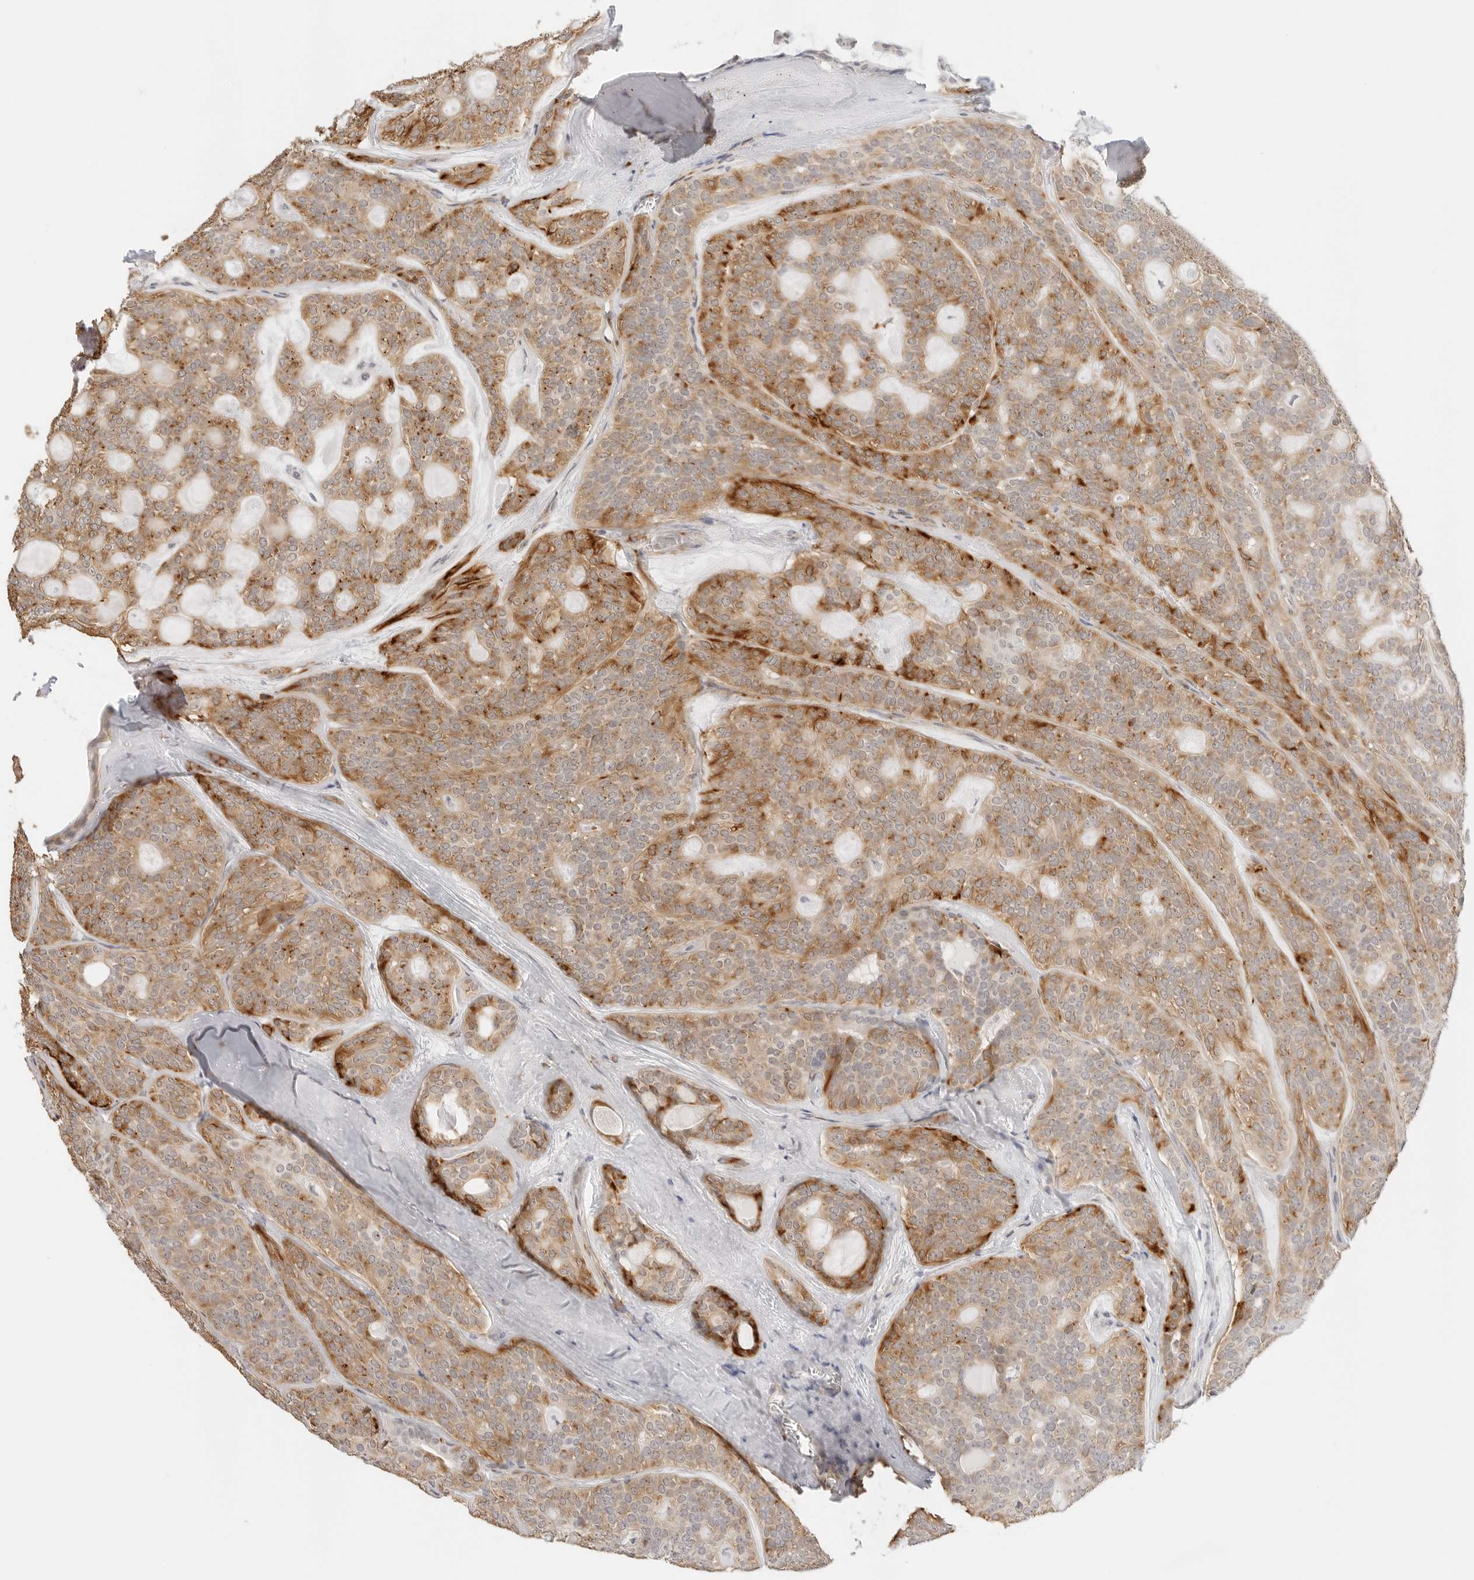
{"staining": {"intensity": "moderate", "quantity": ">75%", "location": "cytoplasmic/membranous"}, "tissue": "head and neck cancer", "cell_type": "Tumor cells", "image_type": "cancer", "snomed": [{"axis": "morphology", "description": "Adenocarcinoma, NOS"}, {"axis": "topography", "description": "Head-Neck"}], "caption": "This histopathology image demonstrates immunohistochemistry (IHC) staining of human head and neck cancer (adenocarcinoma), with medium moderate cytoplasmic/membranous positivity in approximately >75% of tumor cells.", "gene": "PCDH19", "patient": {"sex": "male", "age": 66}}